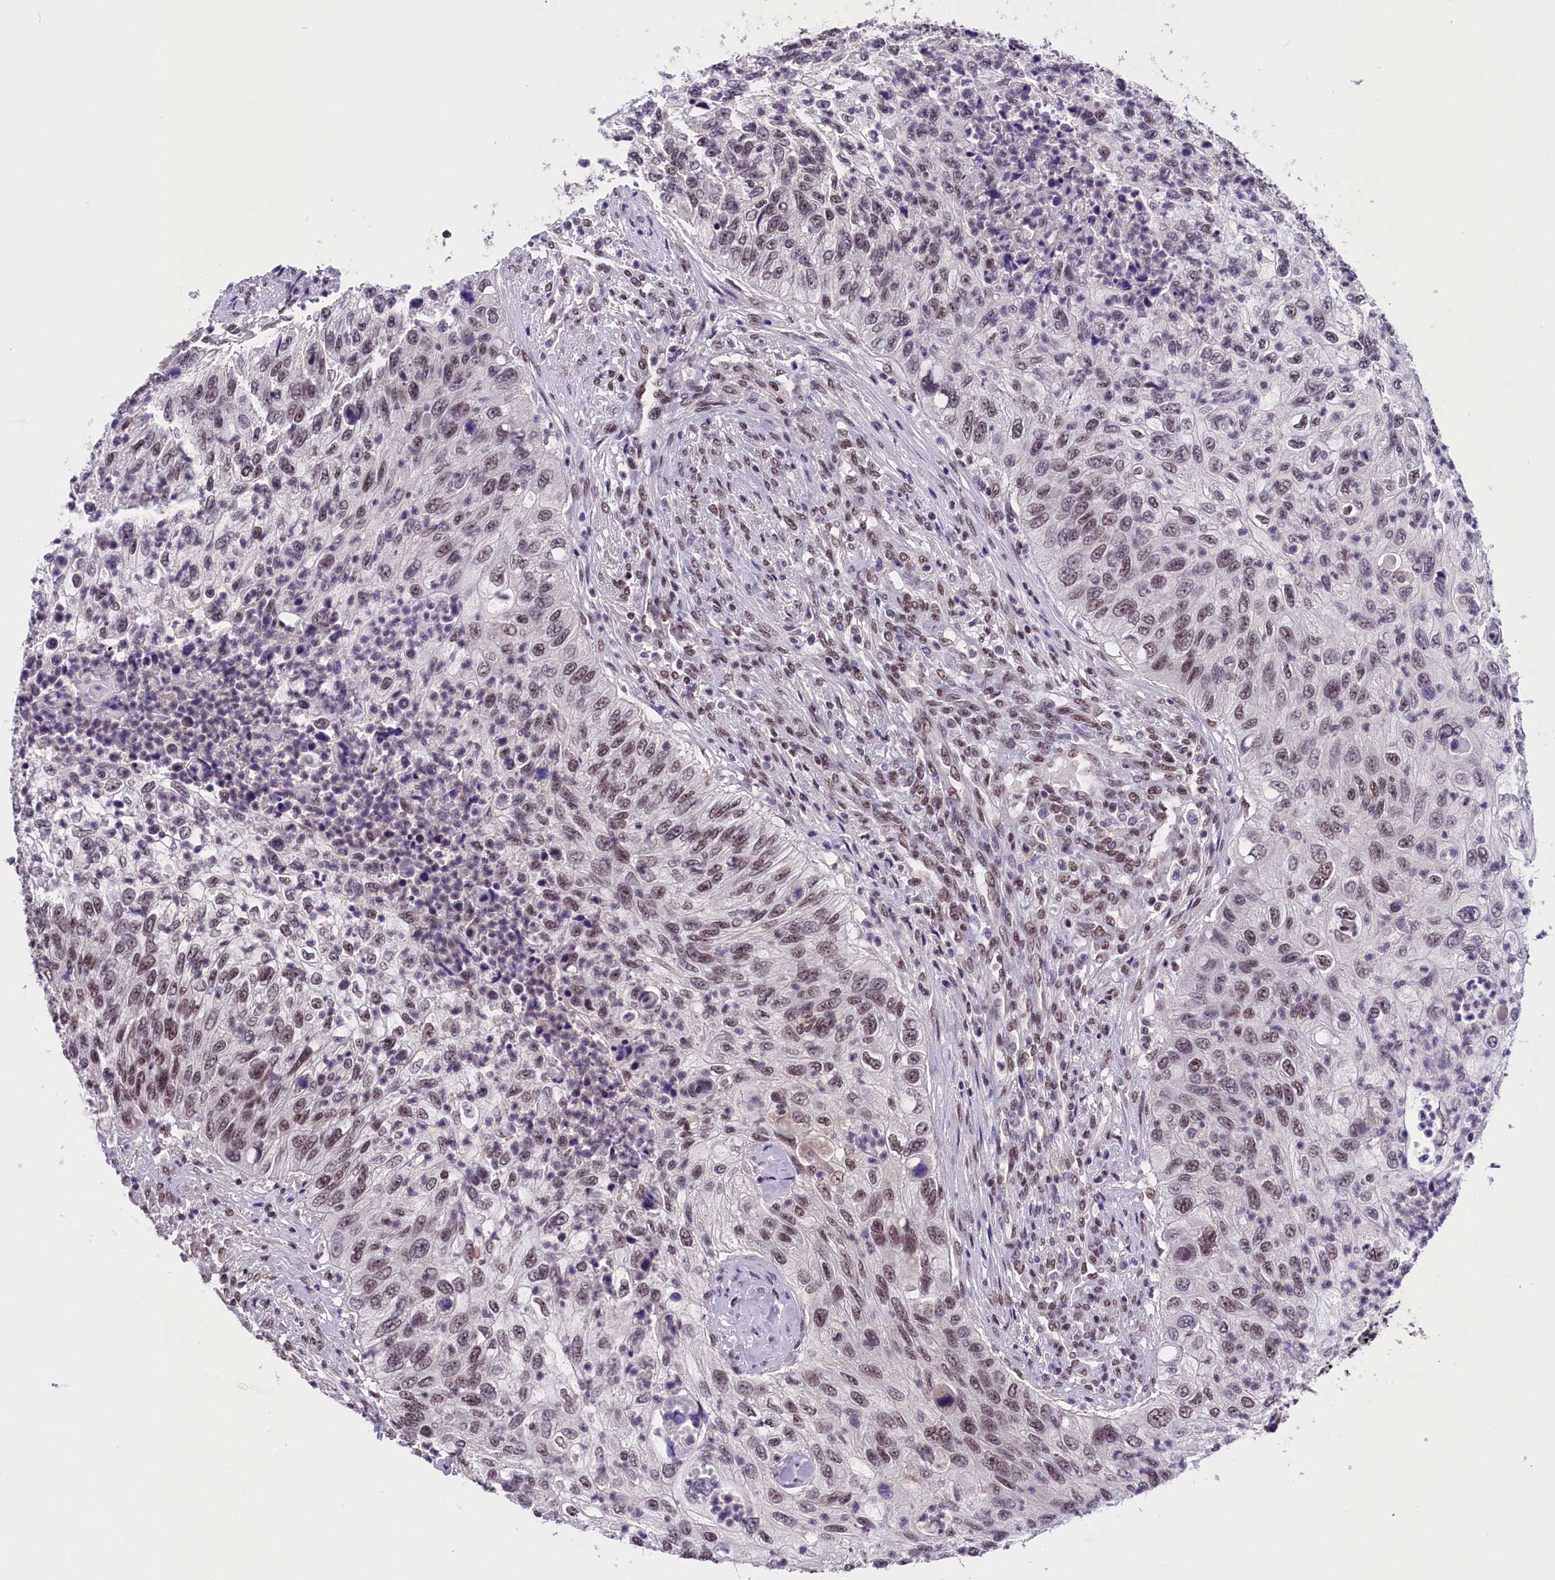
{"staining": {"intensity": "moderate", "quantity": "25%-75%", "location": "nuclear"}, "tissue": "urothelial cancer", "cell_type": "Tumor cells", "image_type": "cancer", "snomed": [{"axis": "morphology", "description": "Urothelial carcinoma, High grade"}, {"axis": "topography", "description": "Urinary bladder"}], "caption": "Urothelial cancer stained with IHC displays moderate nuclear staining in about 25%-75% of tumor cells.", "gene": "ZC3H4", "patient": {"sex": "female", "age": 60}}